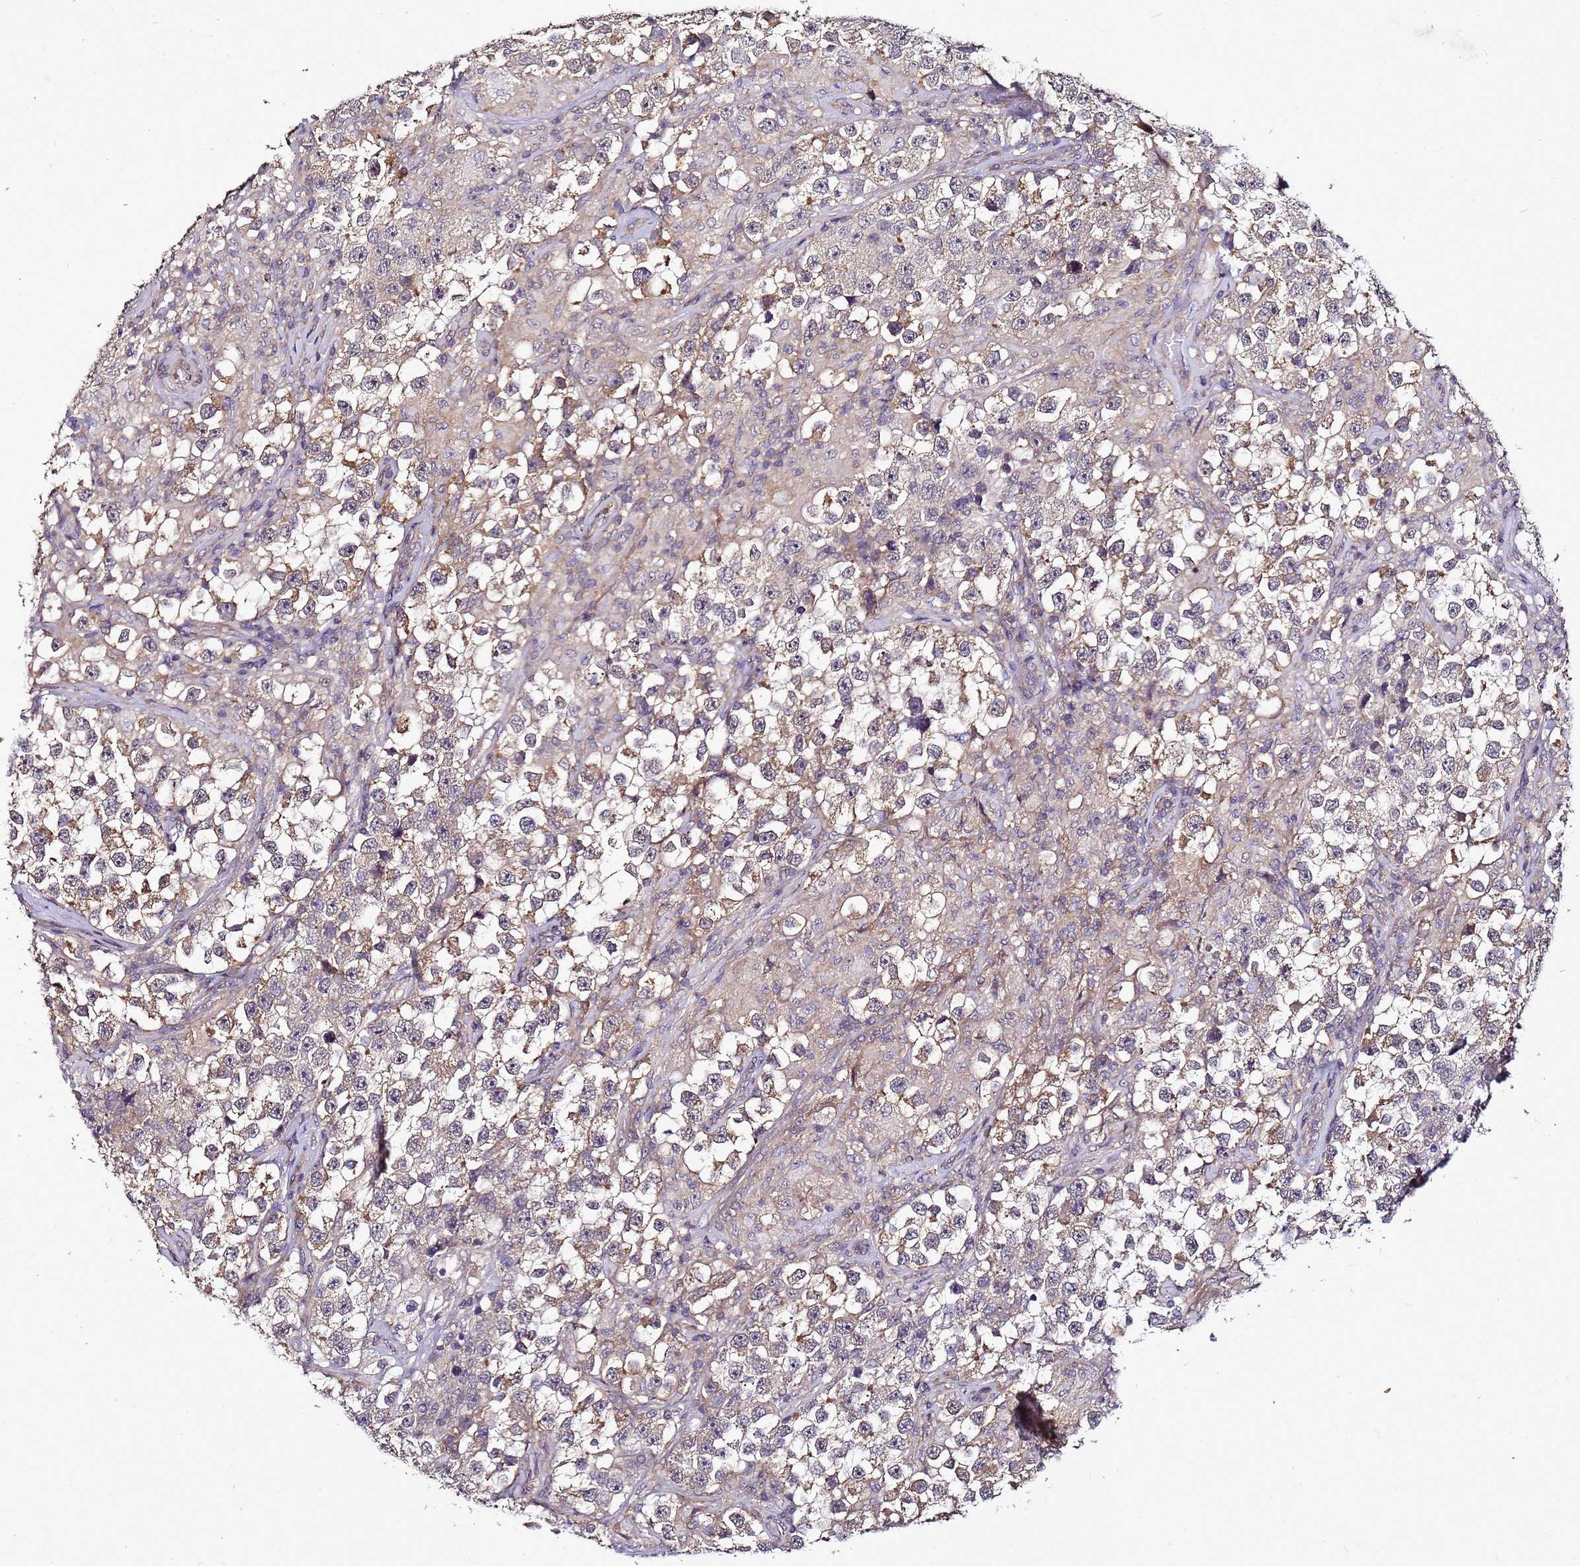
{"staining": {"intensity": "moderate", "quantity": "25%-75%", "location": "cytoplasmic/membranous"}, "tissue": "testis cancer", "cell_type": "Tumor cells", "image_type": "cancer", "snomed": [{"axis": "morphology", "description": "Seminoma, NOS"}, {"axis": "topography", "description": "Testis"}], "caption": "The immunohistochemical stain highlights moderate cytoplasmic/membranous positivity in tumor cells of testis cancer tissue.", "gene": "ANKRD17", "patient": {"sex": "male", "age": 46}}